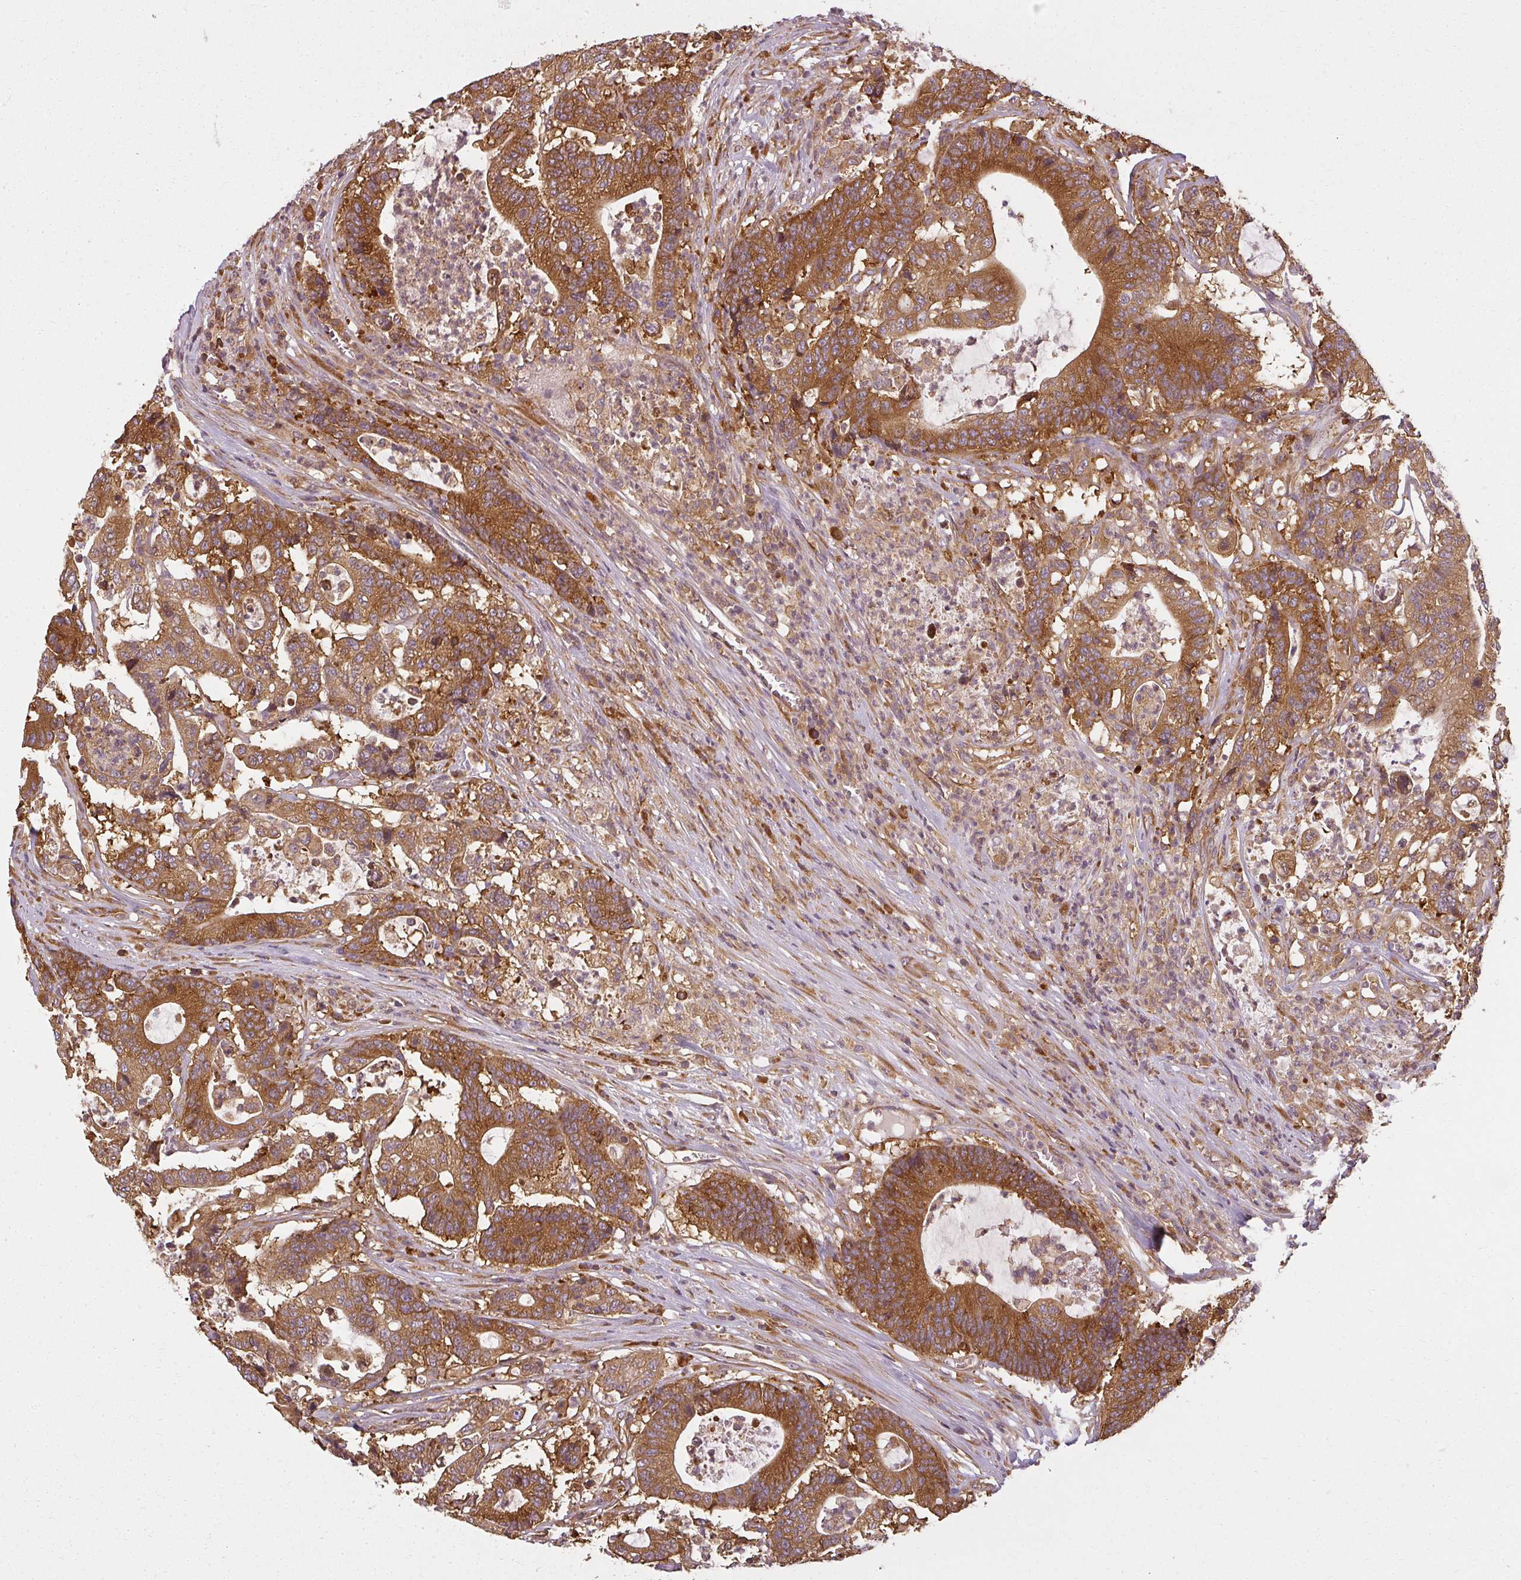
{"staining": {"intensity": "strong", "quantity": ">75%", "location": "cytoplasmic/membranous"}, "tissue": "colorectal cancer", "cell_type": "Tumor cells", "image_type": "cancer", "snomed": [{"axis": "morphology", "description": "Adenocarcinoma, NOS"}, {"axis": "topography", "description": "Colon"}], "caption": "Immunohistochemical staining of human colorectal adenocarcinoma exhibits strong cytoplasmic/membranous protein positivity in about >75% of tumor cells. The protein of interest is stained brown, and the nuclei are stained in blue (DAB (3,3'-diaminobenzidine) IHC with brightfield microscopy, high magnification).", "gene": "RPL24", "patient": {"sex": "female", "age": 84}}